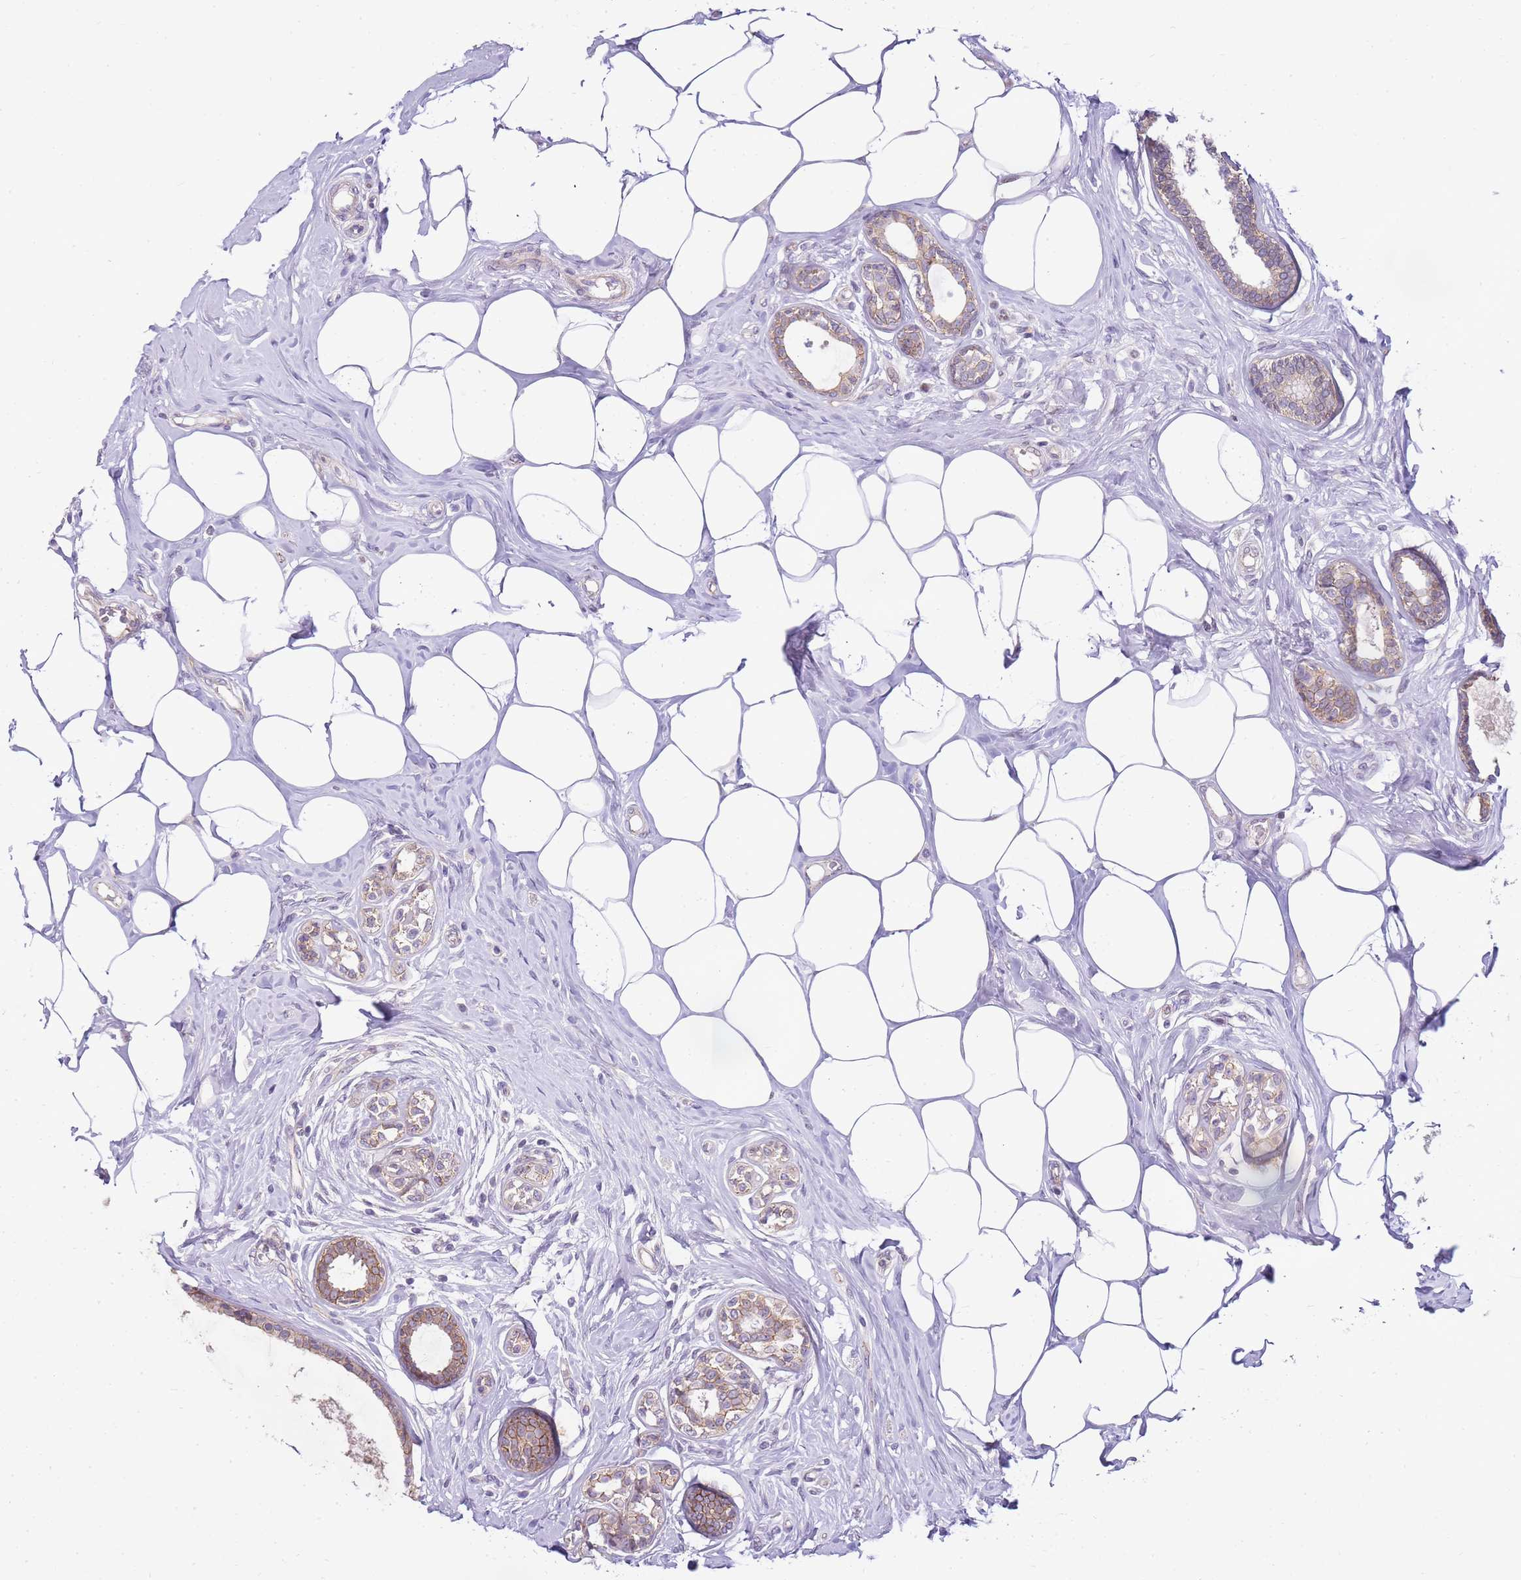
{"staining": {"intensity": "weak", "quantity": "<25%", "location": "cytoplasmic/membranous"}, "tissue": "breast cancer", "cell_type": "Tumor cells", "image_type": "cancer", "snomed": [{"axis": "morphology", "description": "Lobular carcinoma"}, {"axis": "topography", "description": "Breast"}], "caption": "DAB (3,3'-diaminobenzidine) immunohistochemical staining of human breast lobular carcinoma displays no significant positivity in tumor cells.", "gene": "CLBA1", "patient": {"sex": "female", "age": 51}}